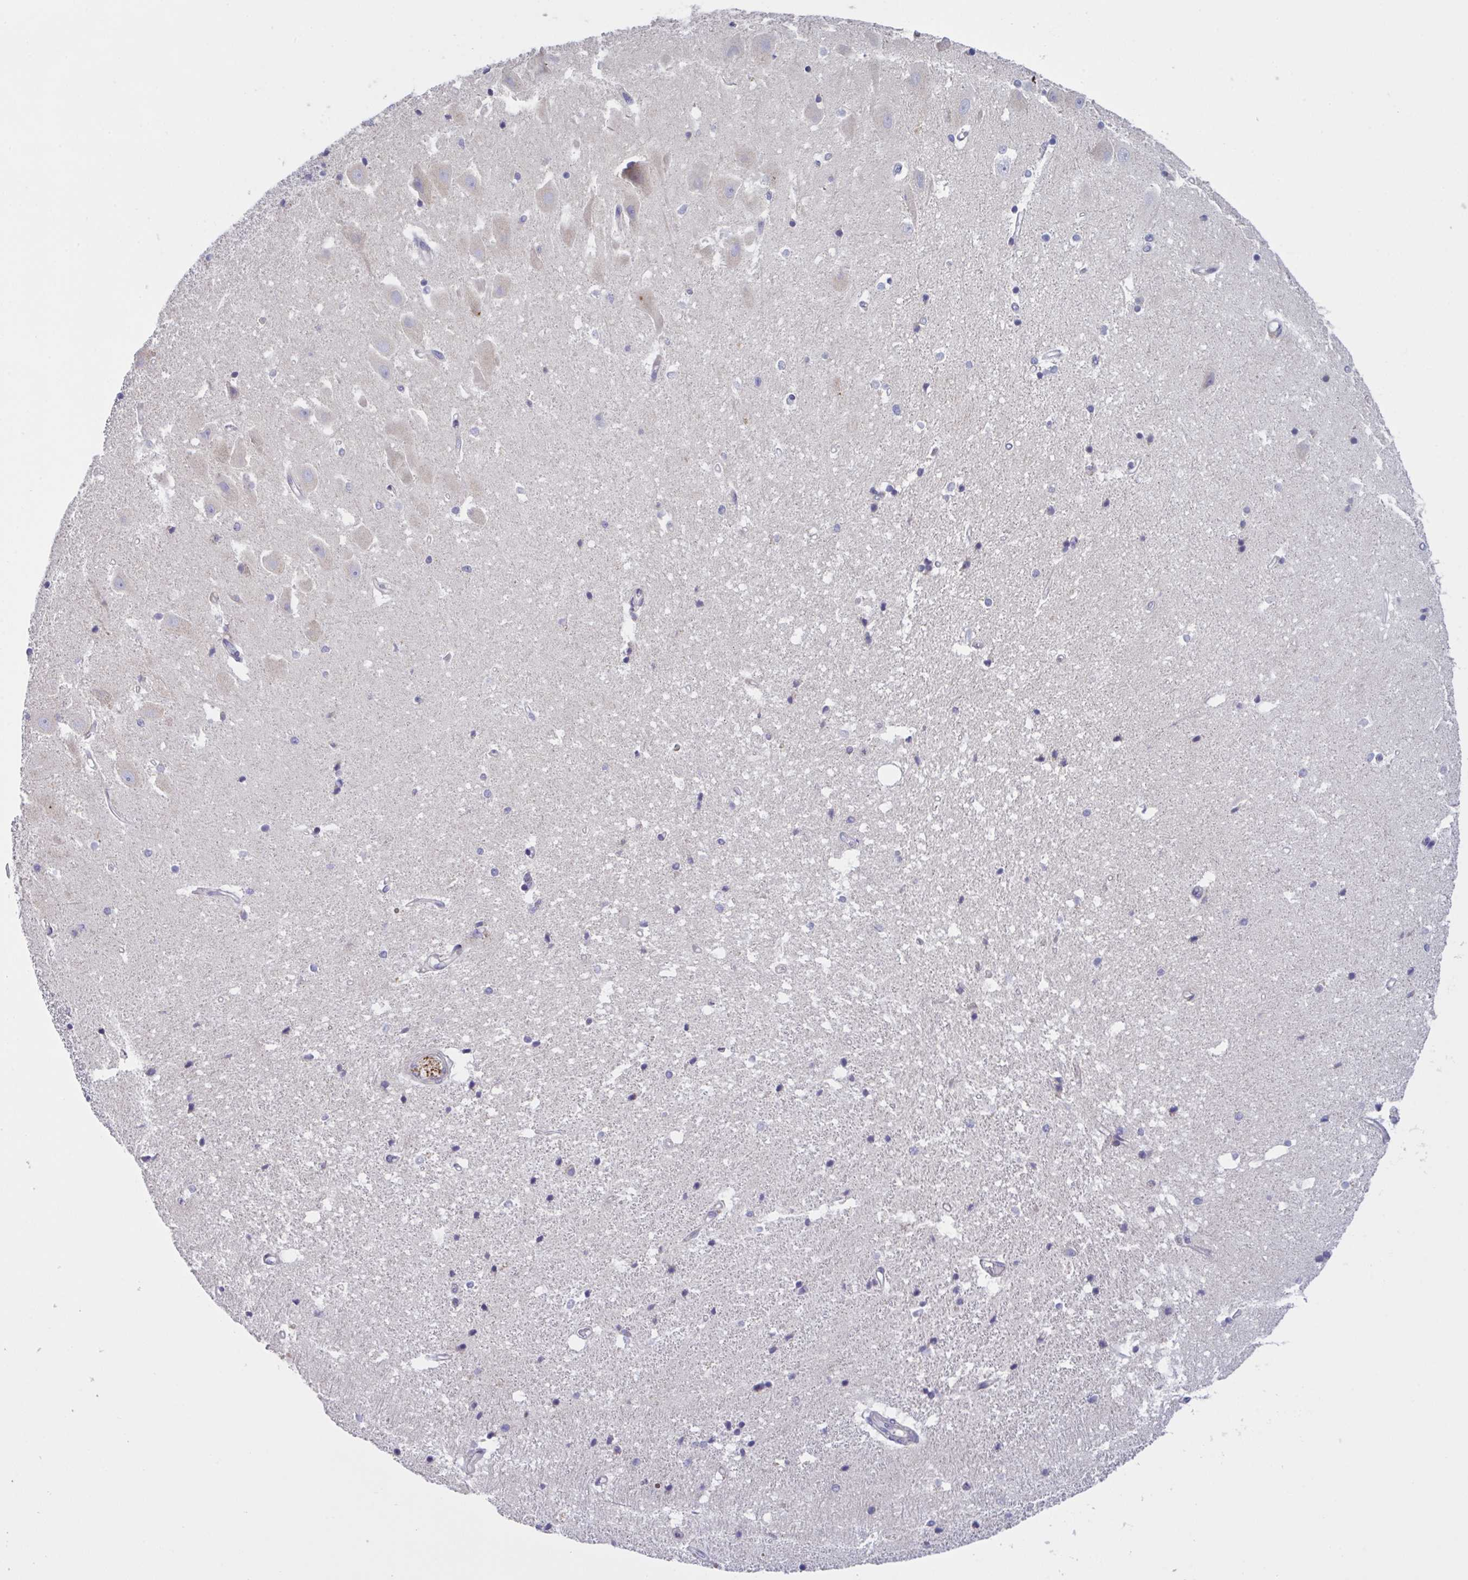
{"staining": {"intensity": "negative", "quantity": "none", "location": "none"}, "tissue": "hippocampus", "cell_type": "Glial cells", "image_type": "normal", "snomed": [{"axis": "morphology", "description": "Normal tissue, NOS"}, {"axis": "topography", "description": "Hippocampus"}], "caption": "Immunohistochemistry (IHC) of benign human hippocampus exhibits no positivity in glial cells.", "gene": "MRPS2", "patient": {"sex": "male", "age": 63}}